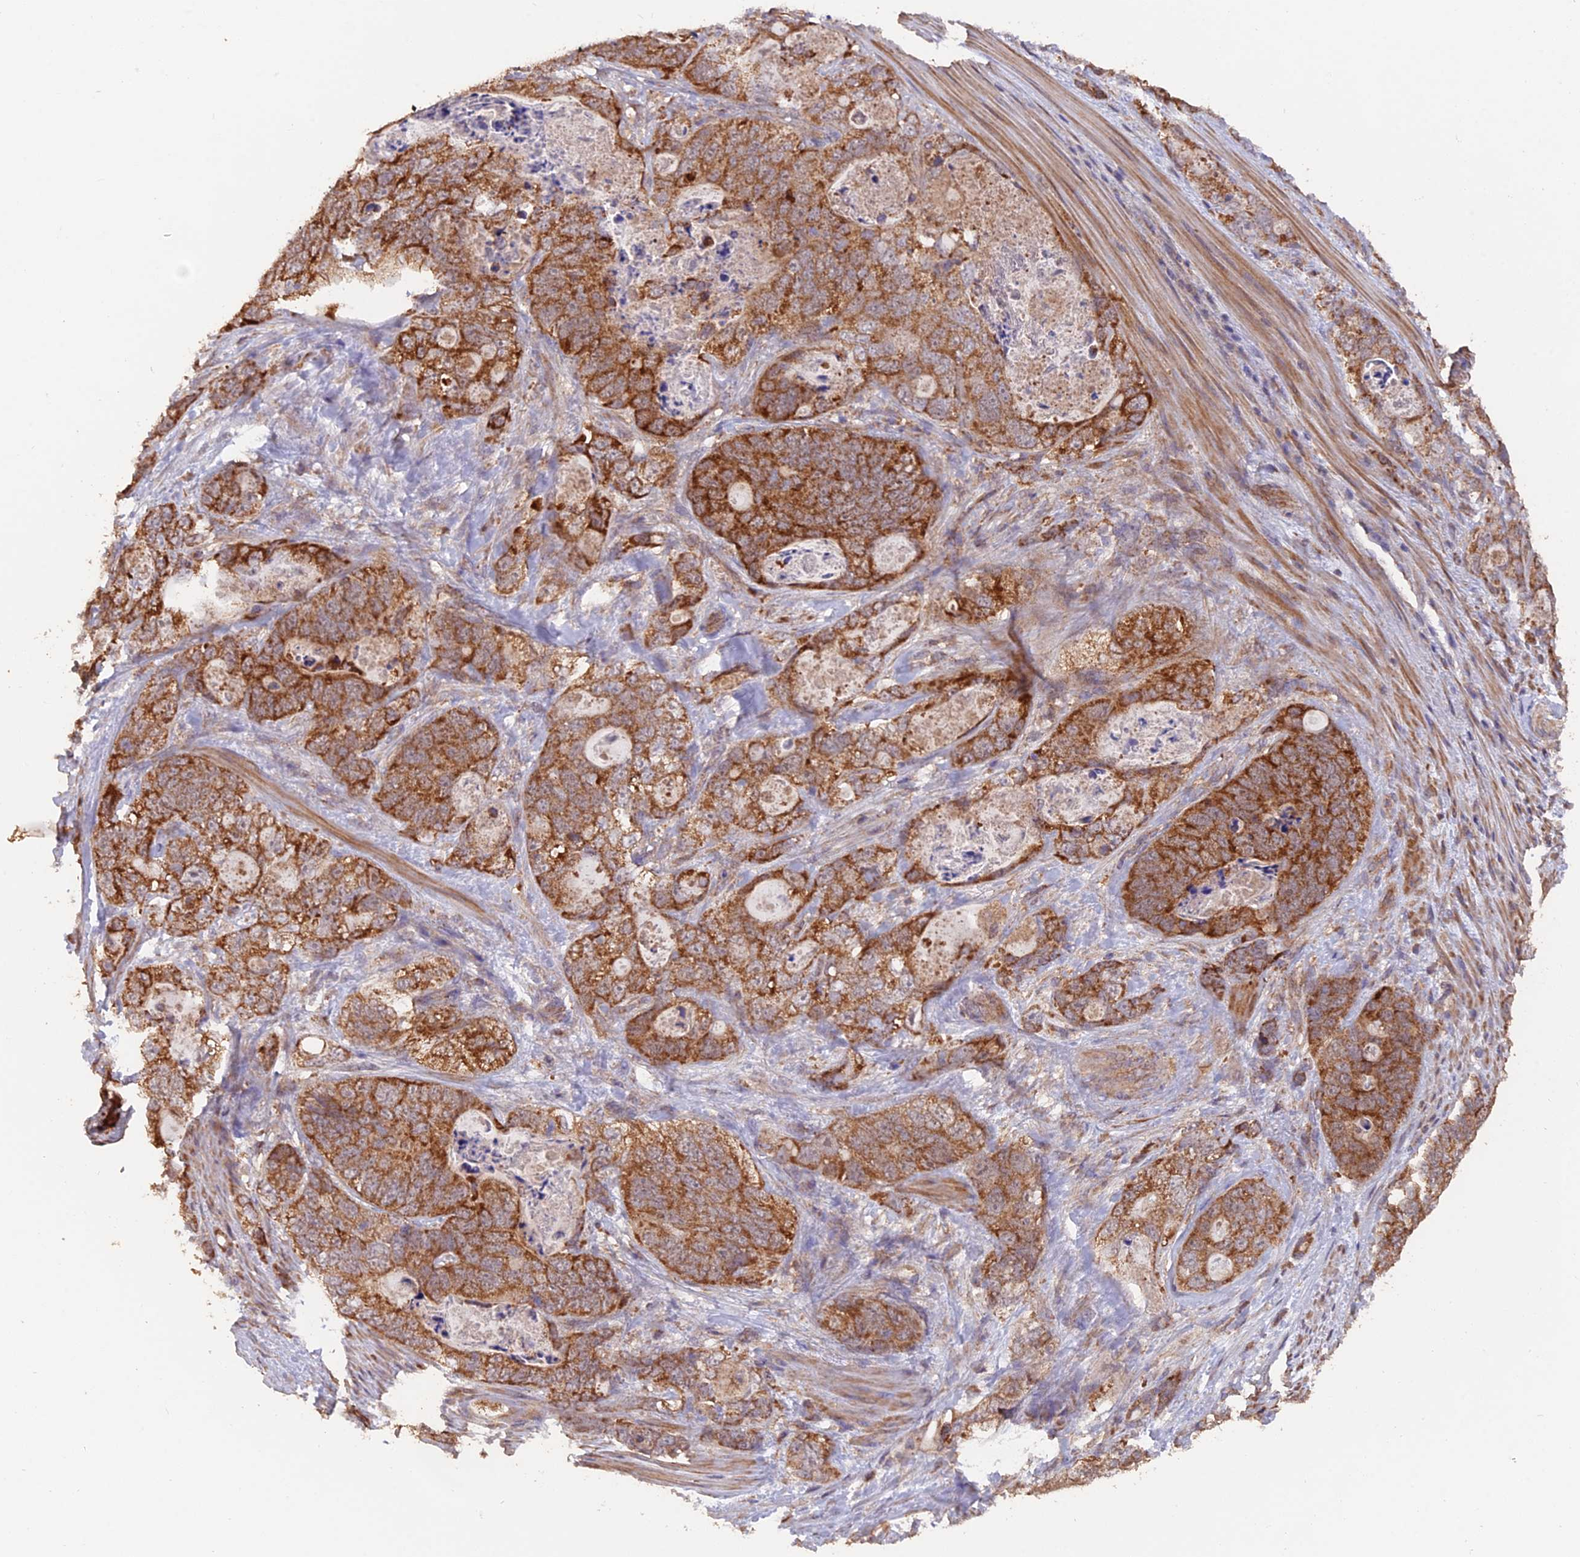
{"staining": {"intensity": "strong", "quantity": ">75%", "location": "cytoplasmic/membranous"}, "tissue": "stomach cancer", "cell_type": "Tumor cells", "image_type": "cancer", "snomed": [{"axis": "morphology", "description": "Normal tissue, NOS"}, {"axis": "morphology", "description": "Adenocarcinoma, NOS"}, {"axis": "topography", "description": "Stomach"}], "caption": "DAB (3,3'-diaminobenzidine) immunohistochemical staining of stomach cancer (adenocarcinoma) demonstrates strong cytoplasmic/membranous protein expression in approximately >75% of tumor cells. (DAB (3,3'-diaminobenzidine) IHC, brown staining for protein, blue staining for nuclei).", "gene": "IFT22", "patient": {"sex": "female", "age": 89}}